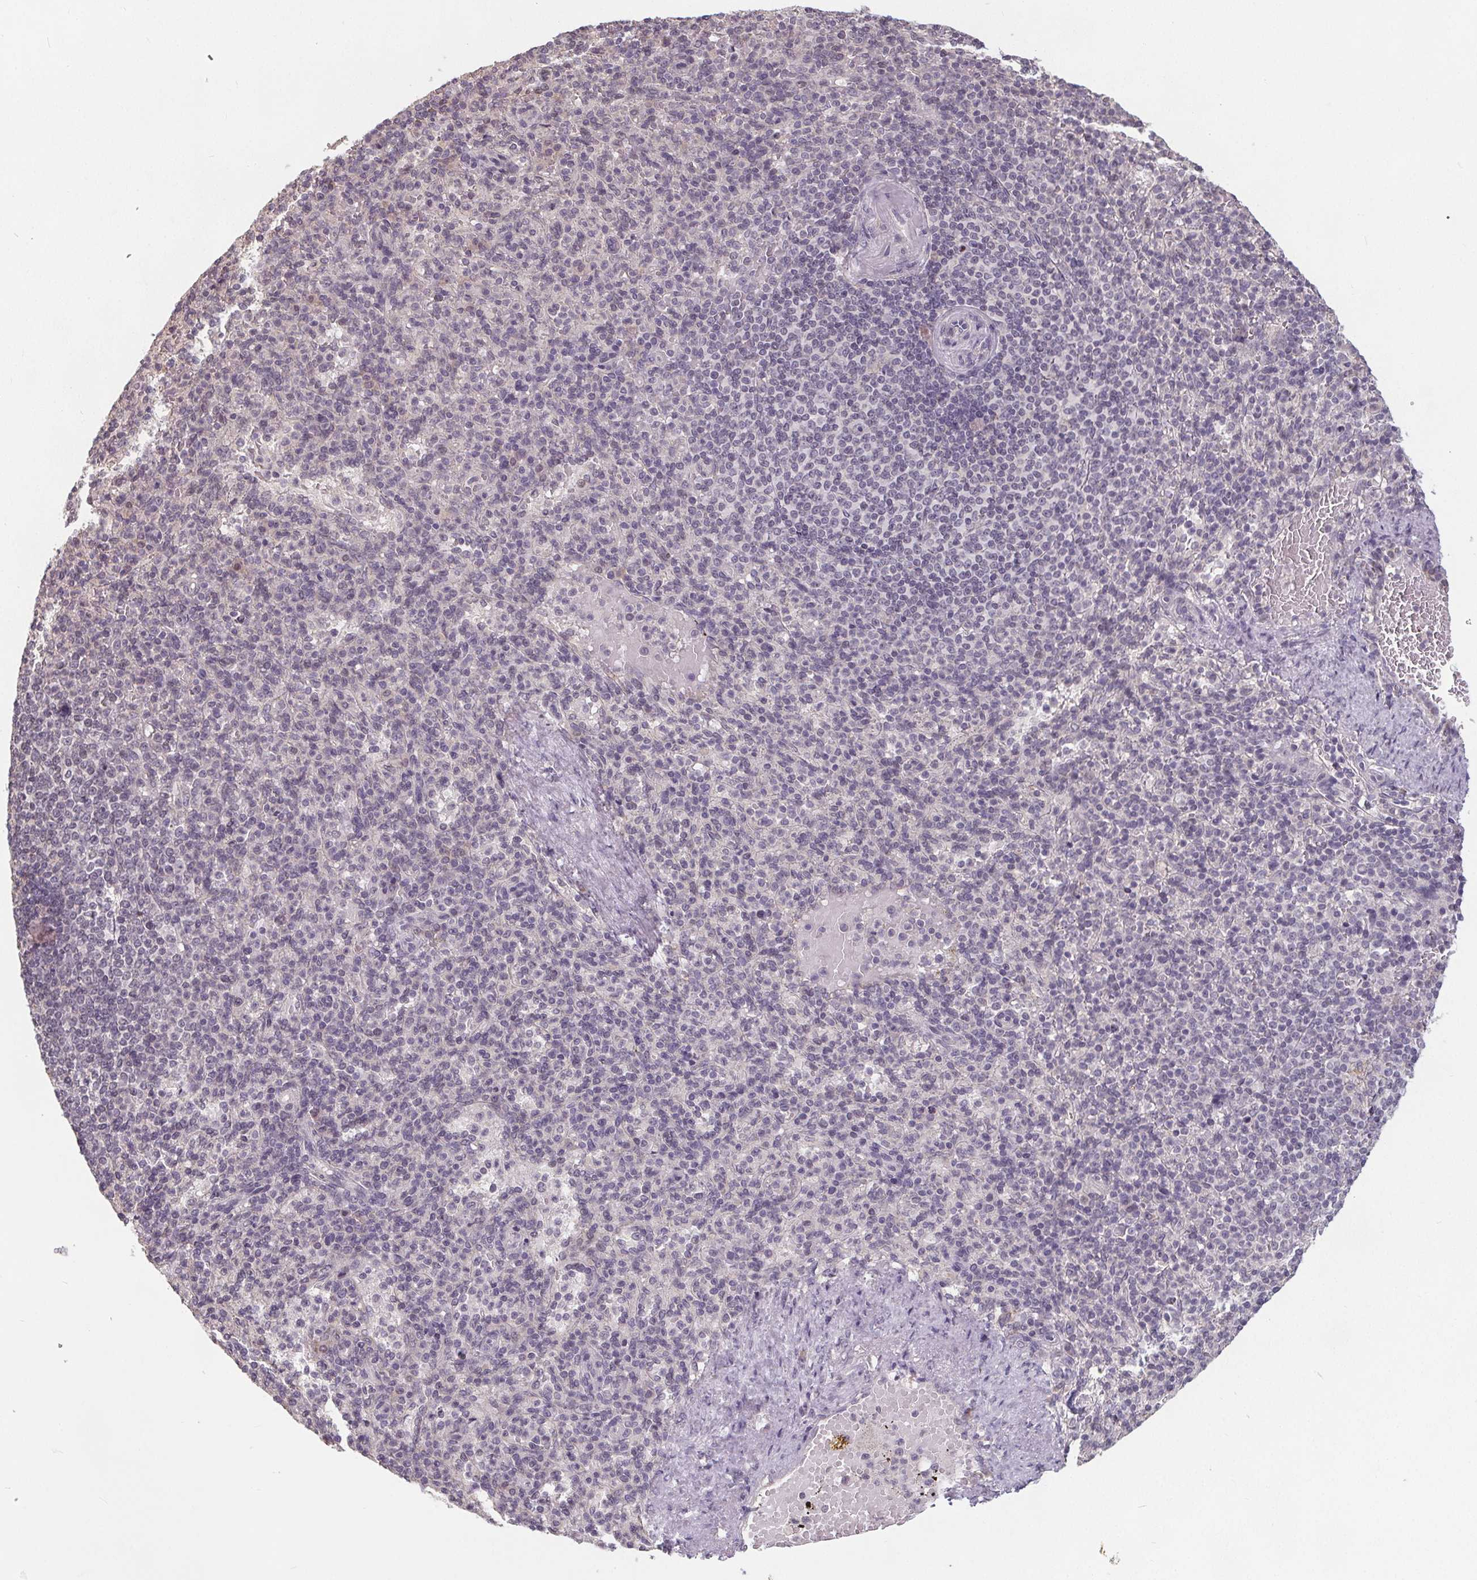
{"staining": {"intensity": "negative", "quantity": "none", "location": "none"}, "tissue": "spleen", "cell_type": "Cells in red pulp", "image_type": "normal", "snomed": [{"axis": "morphology", "description": "Normal tissue, NOS"}, {"axis": "topography", "description": "Spleen"}], "caption": "Immunohistochemistry (IHC) histopathology image of unremarkable spleen: human spleen stained with DAB (3,3'-diaminobenzidine) exhibits no significant protein expression in cells in red pulp.", "gene": "SLC26A2", "patient": {"sex": "female", "age": 74}}